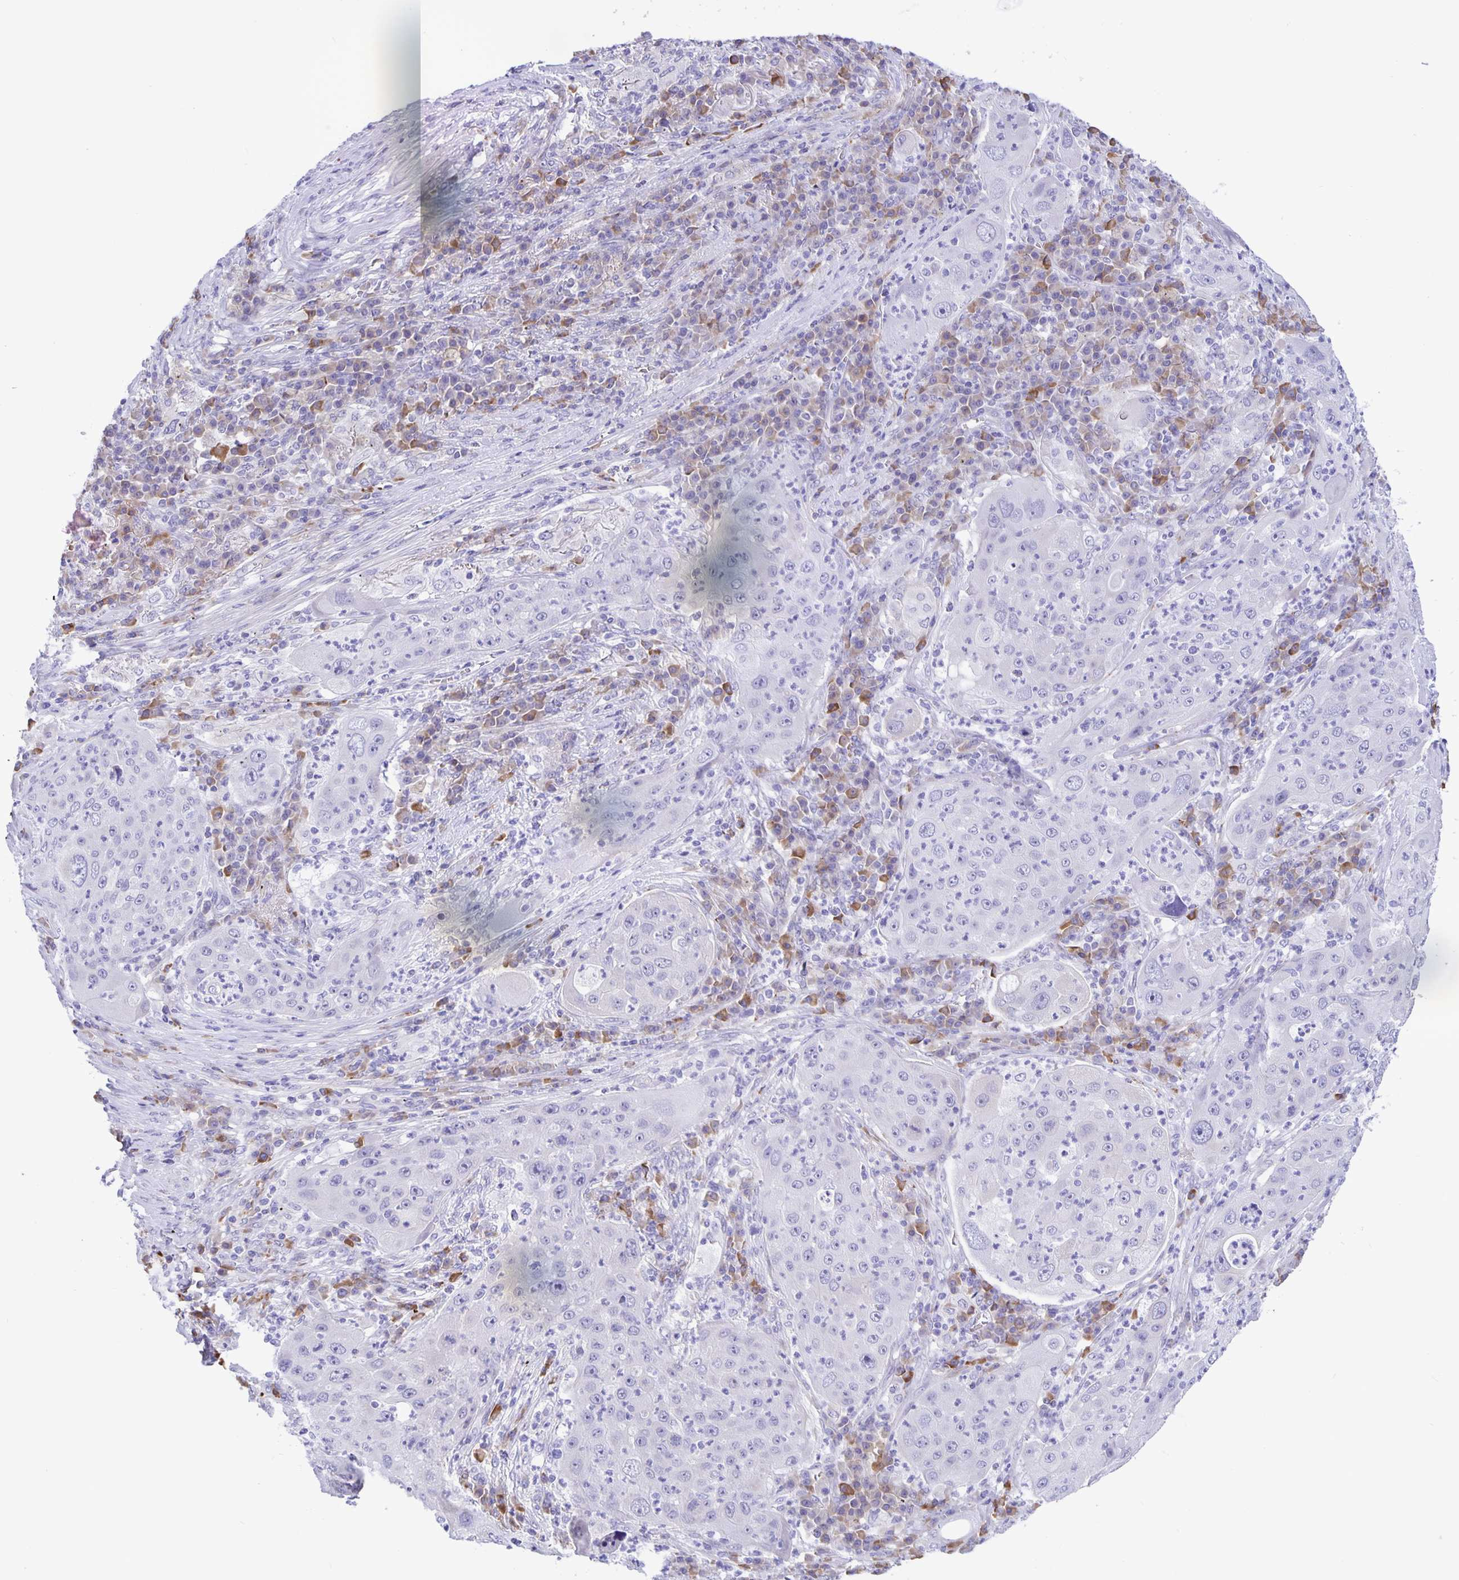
{"staining": {"intensity": "negative", "quantity": "none", "location": "none"}, "tissue": "lung cancer", "cell_type": "Tumor cells", "image_type": "cancer", "snomed": [{"axis": "morphology", "description": "Squamous cell carcinoma, NOS"}, {"axis": "topography", "description": "Lung"}], "caption": "Lung cancer was stained to show a protein in brown. There is no significant expression in tumor cells. (DAB (3,3'-diaminobenzidine) IHC visualized using brightfield microscopy, high magnification).", "gene": "ERMN", "patient": {"sex": "female", "age": 59}}